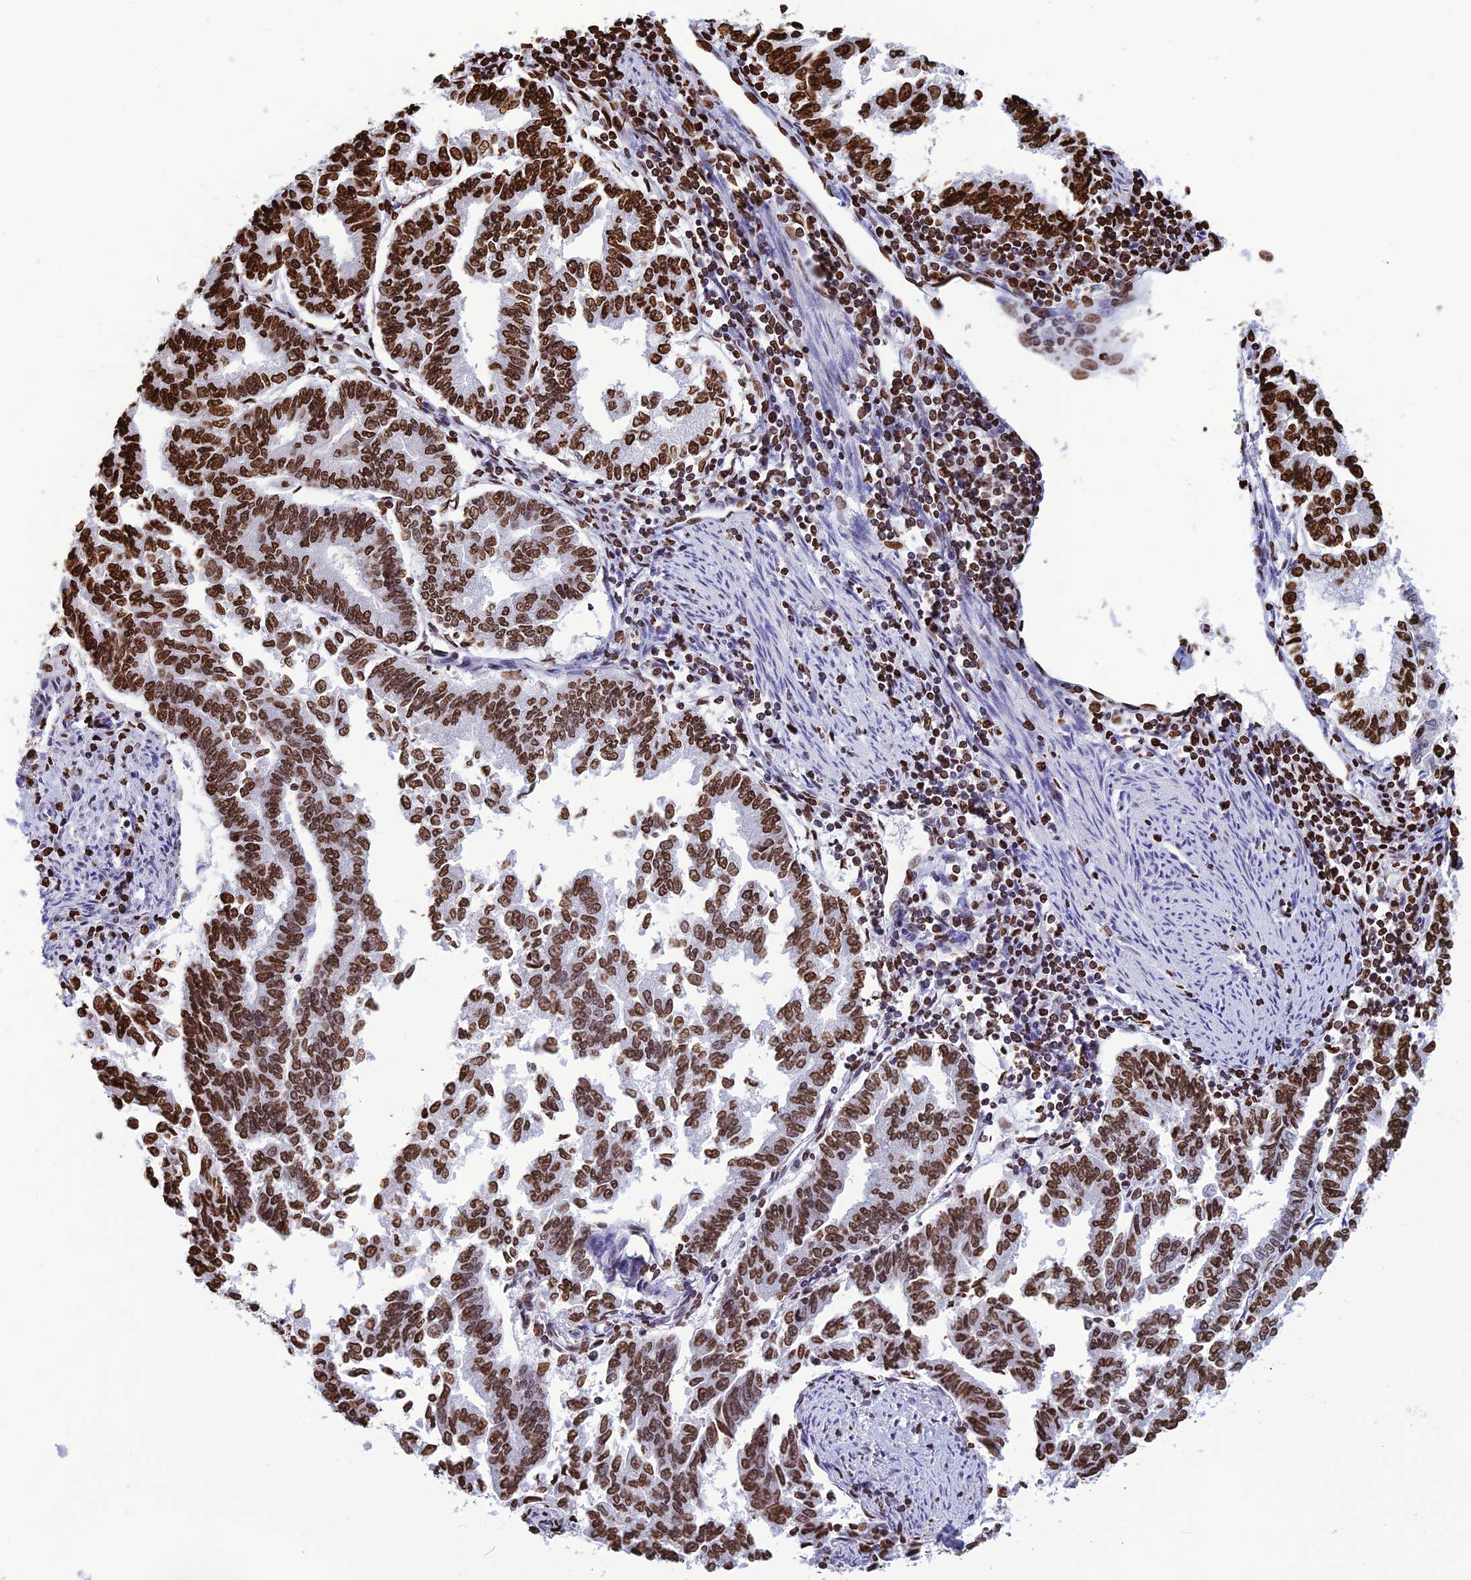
{"staining": {"intensity": "strong", "quantity": ">75%", "location": "nuclear"}, "tissue": "endometrial cancer", "cell_type": "Tumor cells", "image_type": "cancer", "snomed": [{"axis": "morphology", "description": "Adenocarcinoma, NOS"}, {"axis": "topography", "description": "Endometrium"}], "caption": "Immunohistochemical staining of human endometrial cancer displays high levels of strong nuclear positivity in approximately >75% of tumor cells.", "gene": "AKAP17A", "patient": {"sex": "female", "age": 79}}